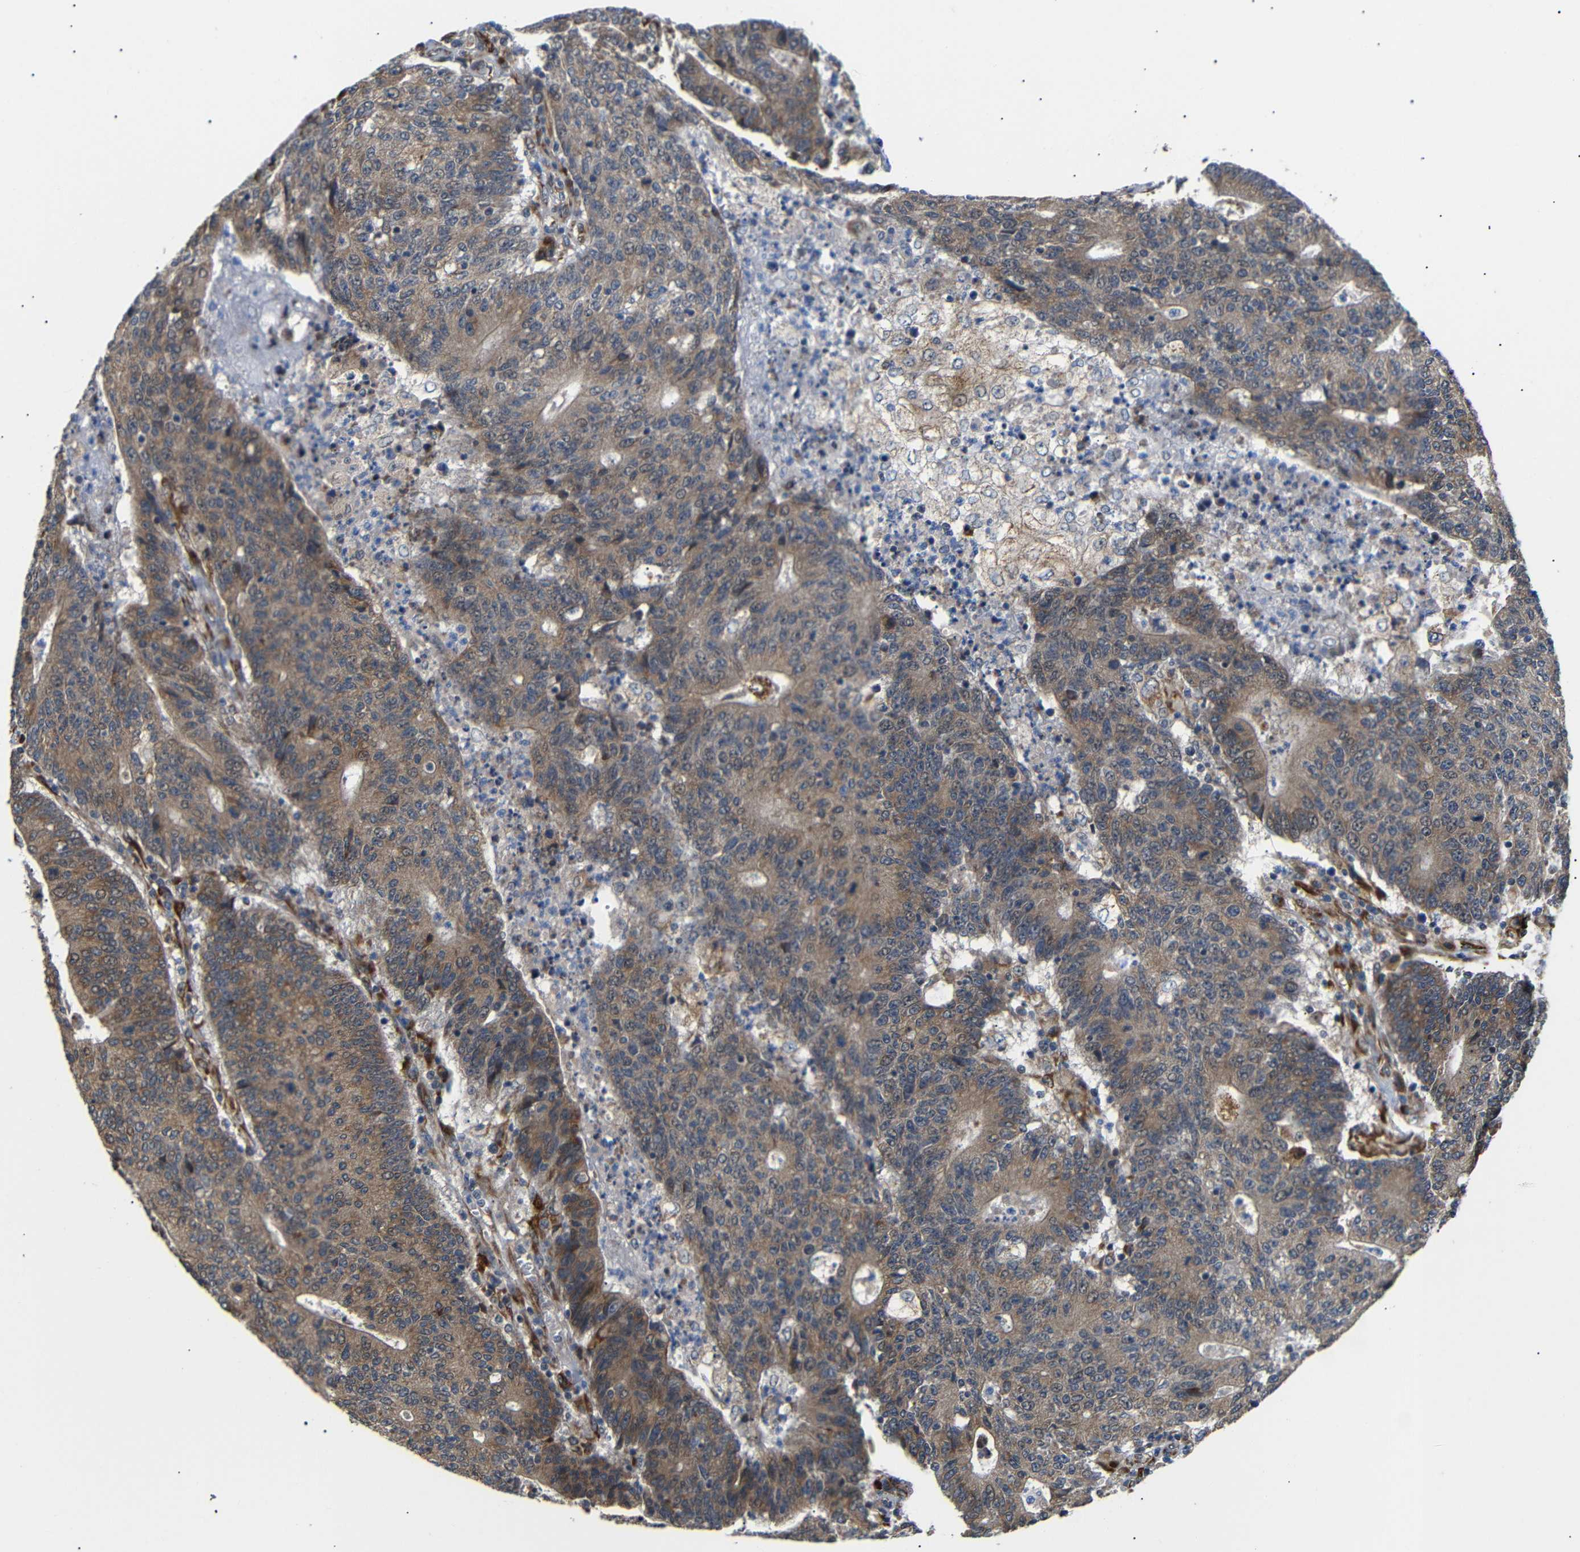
{"staining": {"intensity": "moderate", "quantity": ">75%", "location": "cytoplasmic/membranous"}, "tissue": "colorectal cancer", "cell_type": "Tumor cells", "image_type": "cancer", "snomed": [{"axis": "morphology", "description": "Normal tissue, NOS"}, {"axis": "morphology", "description": "Adenocarcinoma, NOS"}, {"axis": "topography", "description": "Colon"}], "caption": "This histopathology image exhibits immunohistochemistry staining of colorectal cancer, with medium moderate cytoplasmic/membranous expression in about >75% of tumor cells.", "gene": "KANK4", "patient": {"sex": "female", "age": 75}}